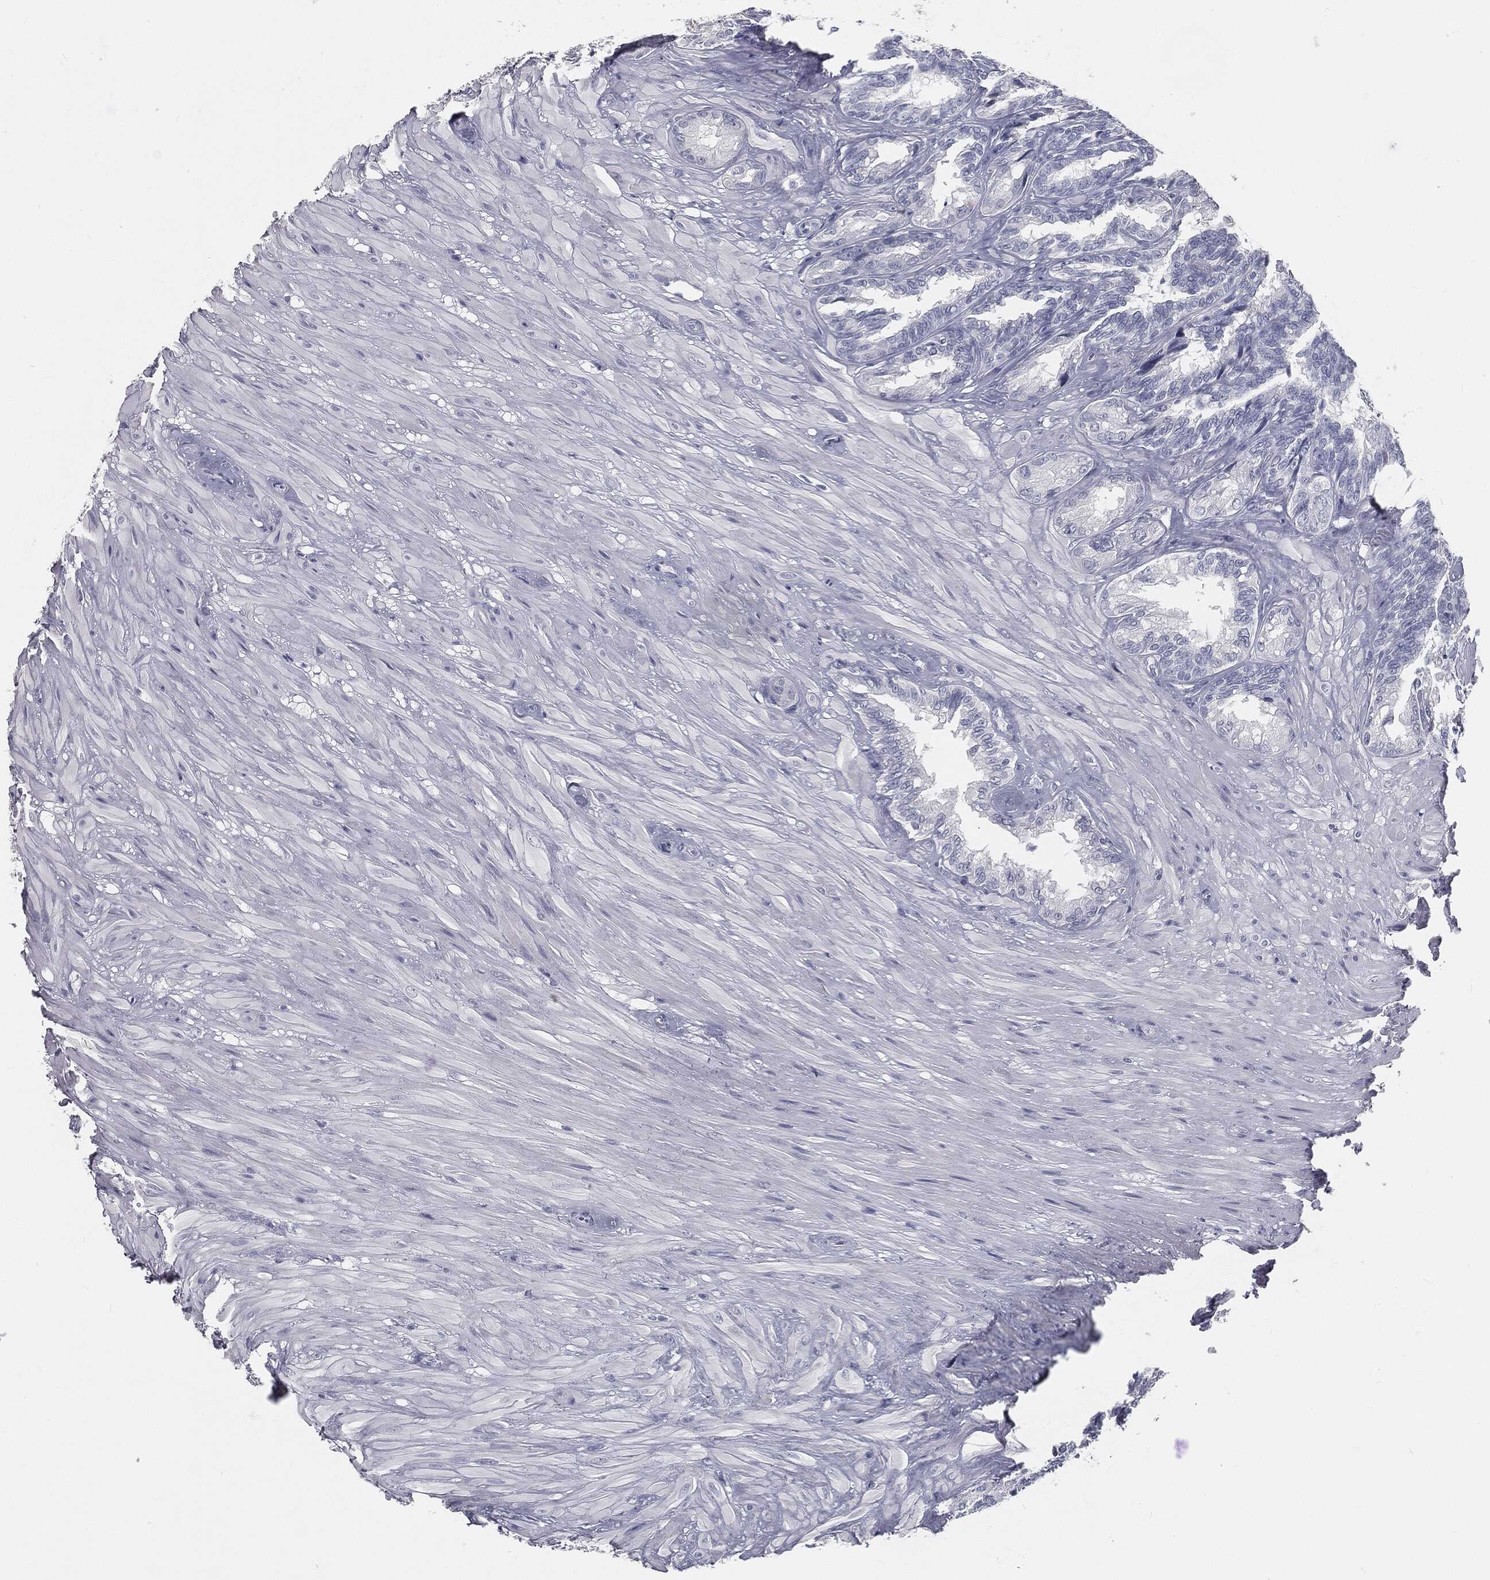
{"staining": {"intensity": "negative", "quantity": "none", "location": "none"}, "tissue": "seminal vesicle", "cell_type": "Glandular cells", "image_type": "normal", "snomed": [{"axis": "morphology", "description": "Normal tissue, NOS"}, {"axis": "topography", "description": "Seminal veicle"}], "caption": "A micrograph of human seminal vesicle is negative for staining in glandular cells. (Brightfield microscopy of DAB (3,3'-diaminobenzidine) immunohistochemistry at high magnification).", "gene": "PRAME", "patient": {"sex": "male", "age": 68}}